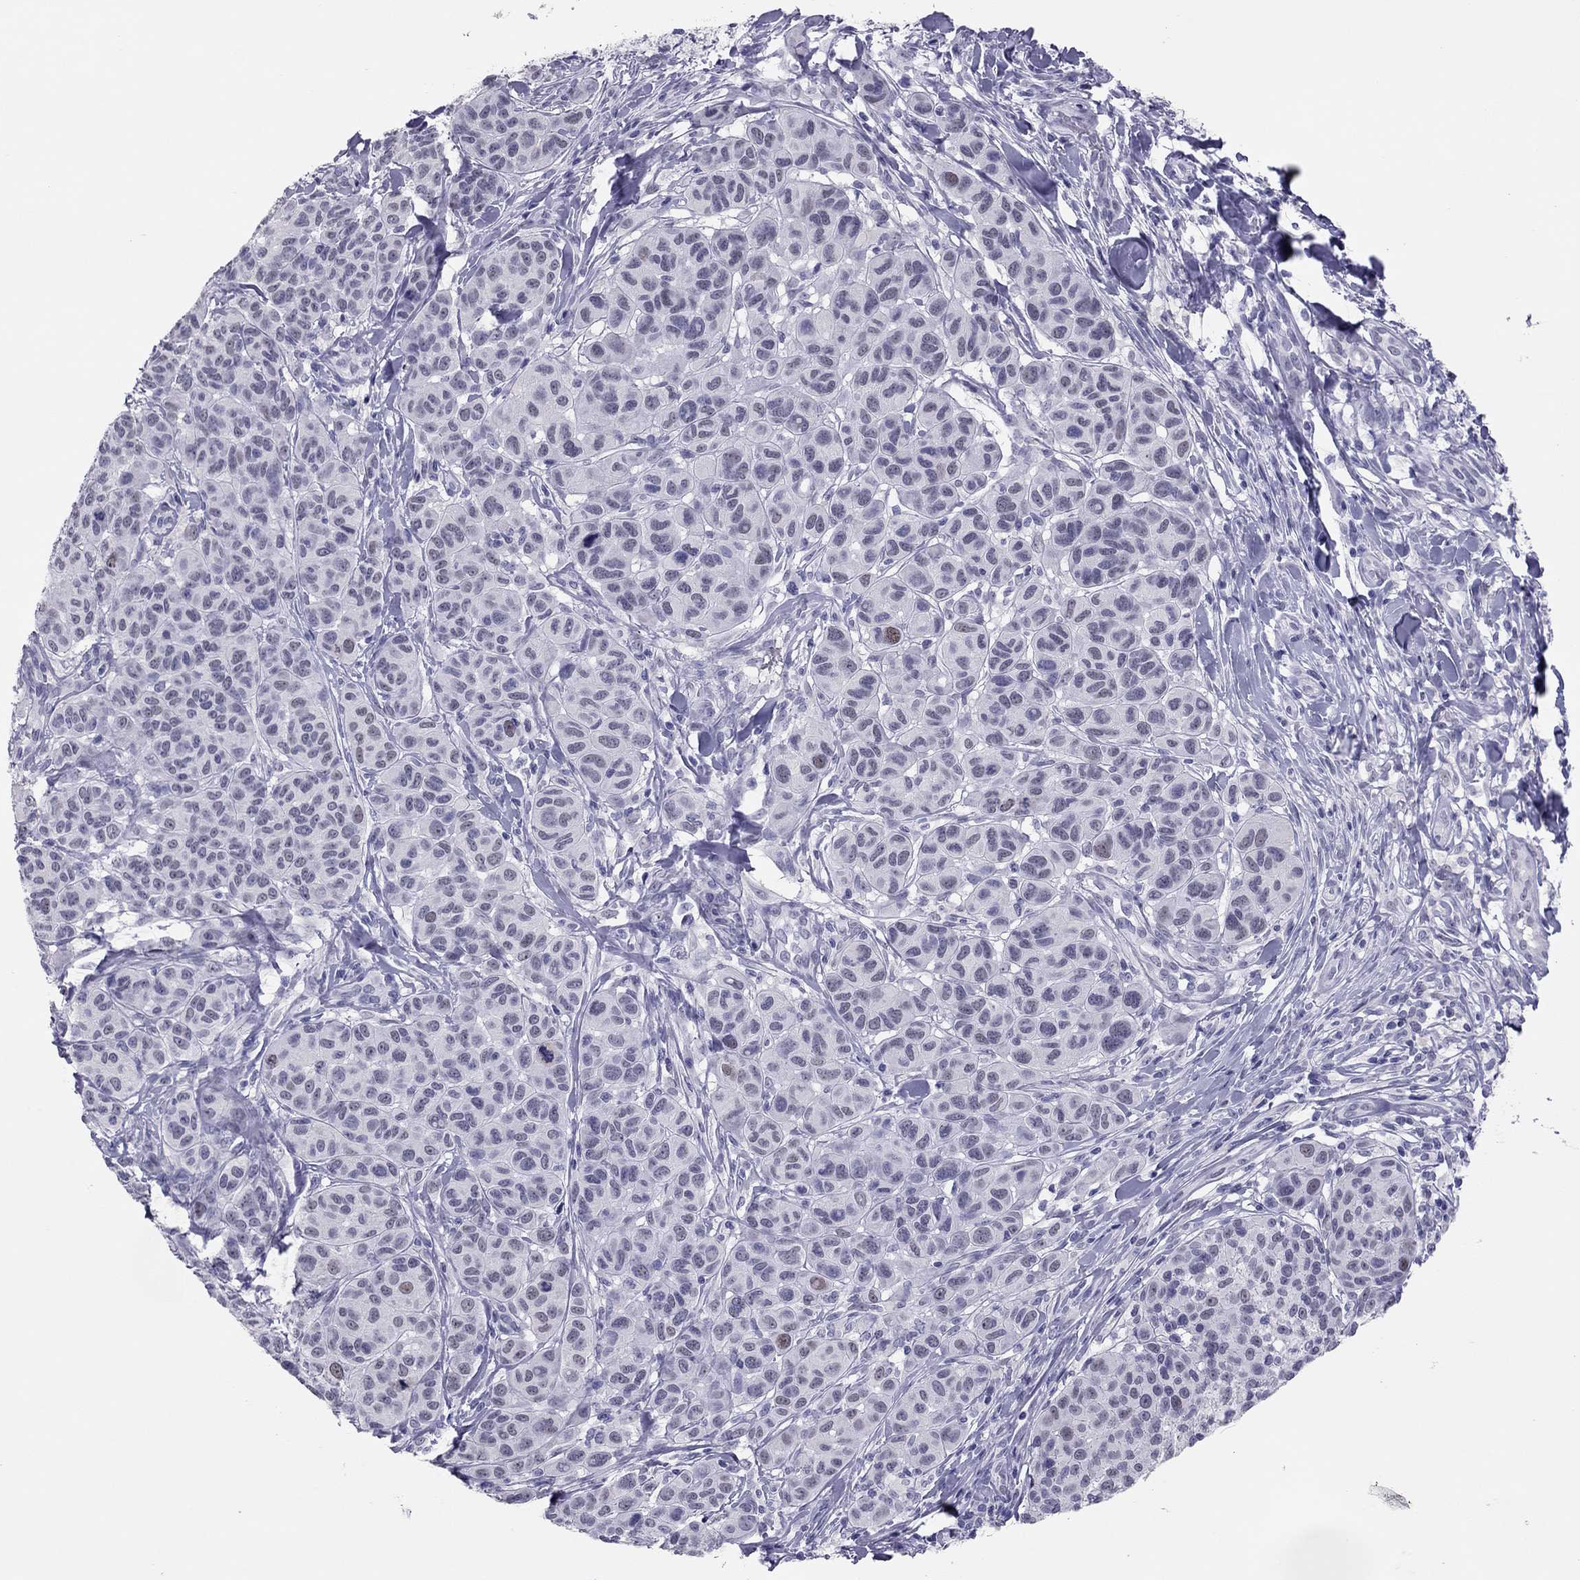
{"staining": {"intensity": "negative", "quantity": "none", "location": "none"}, "tissue": "melanoma", "cell_type": "Tumor cells", "image_type": "cancer", "snomed": [{"axis": "morphology", "description": "Malignant melanoma, NOS"}, {"axis": "topography", "description": "Skin"}], "caption": "Image shows no protein expression in tumor cells of malignant melanoma tissue.", "gene": "PHOX2A", "patient": {"sex": "male", "age": 79}}